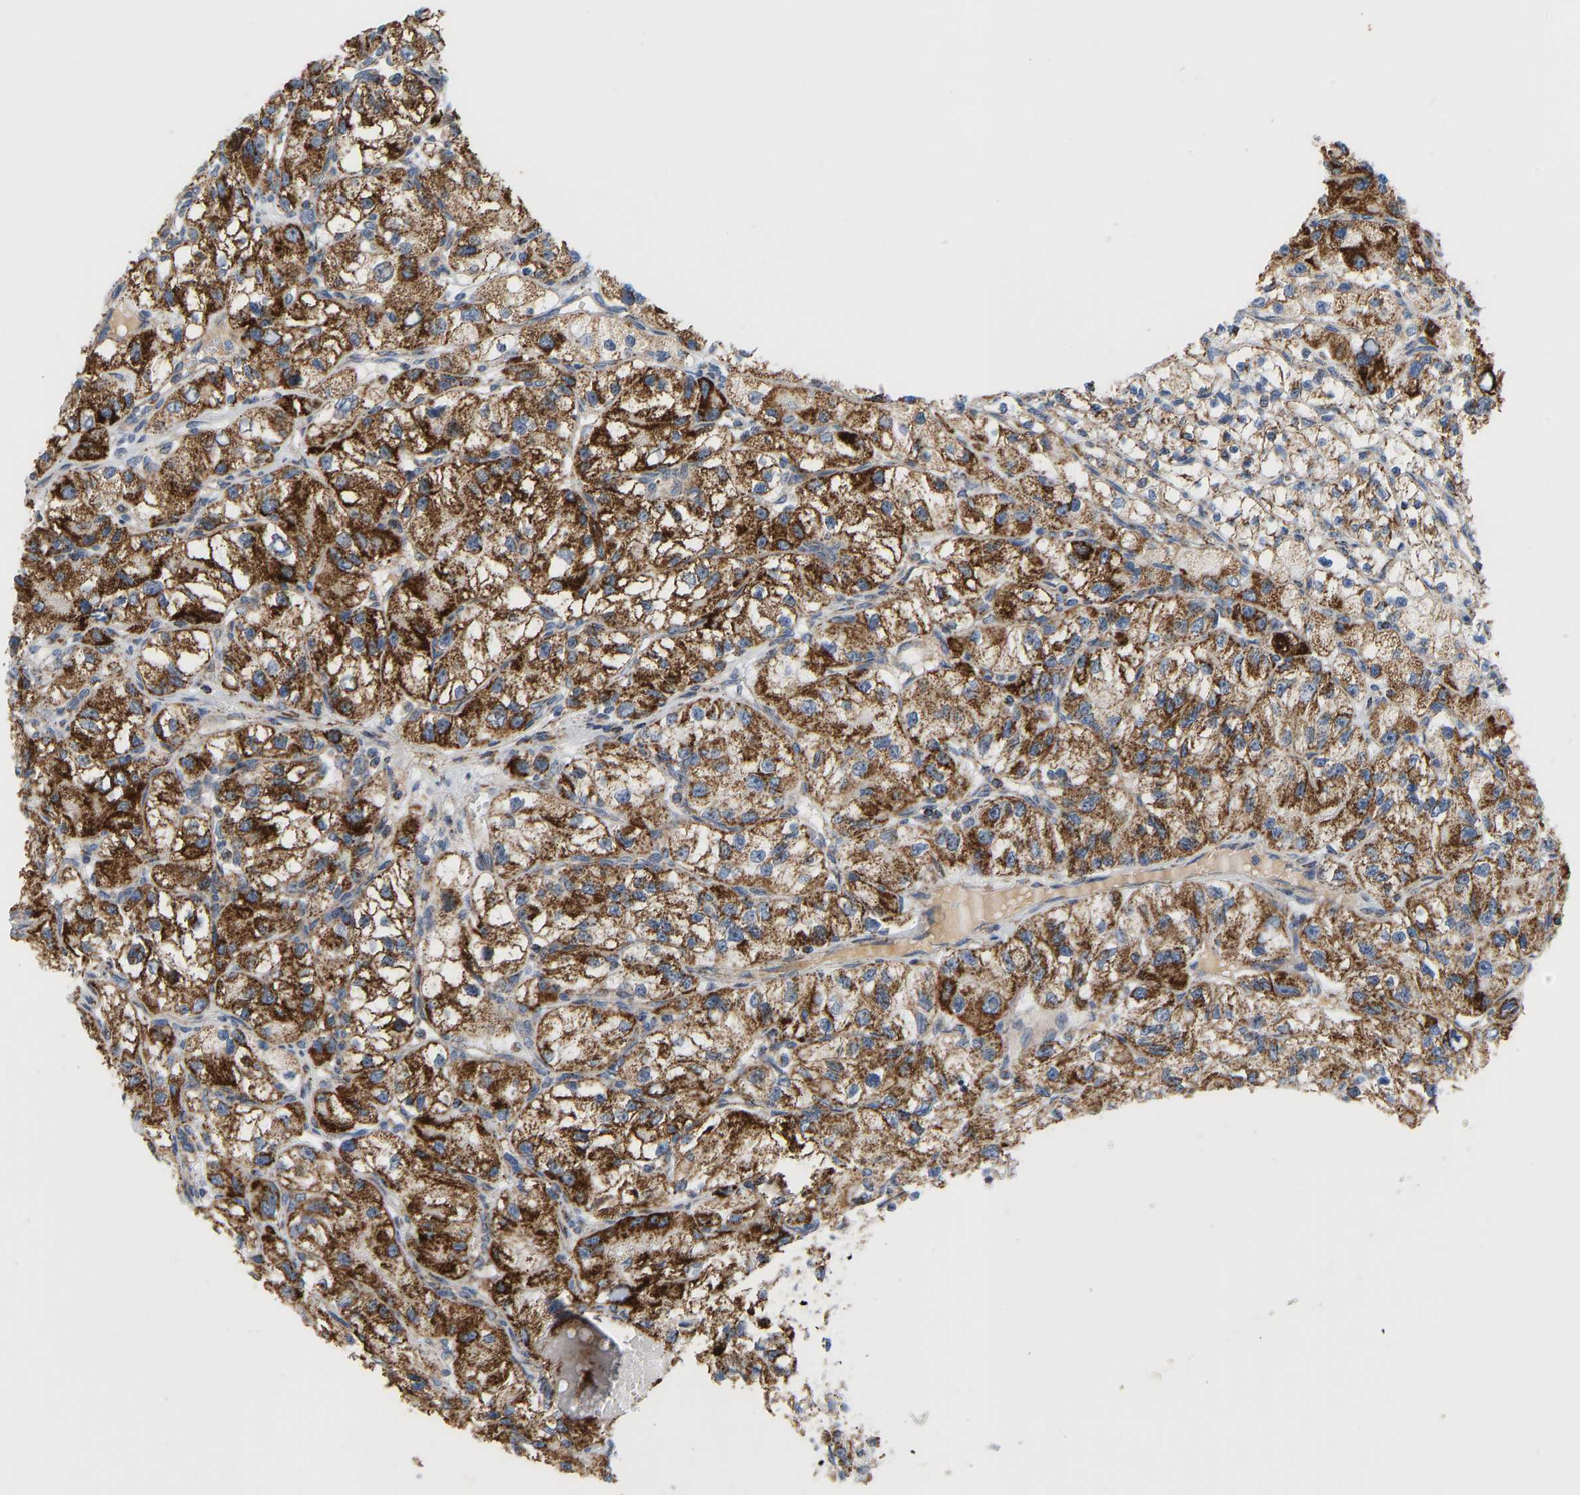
{"staining": {"intensity": "strong", "quantity": ">75%", "location": "cytoplasmic/membranous"}, "tissue": "renal cancer", "cell_type": "Tumor cells", "image_type": "cancer", "snomed": [{"axis": "morphology", "description": "Adenocarcinoma, NOS"}, {"axis": "topography", "description": "Kidney"}], "caption": "This is a histology image of immunohistochemistry staining of renal cancer (adenocarcinoma), which shows strong positivity in the cytoplasmic/membranous of tumor cells.", "gene": "GPSM2", "patient": {"sex": "female", "age": 57}}